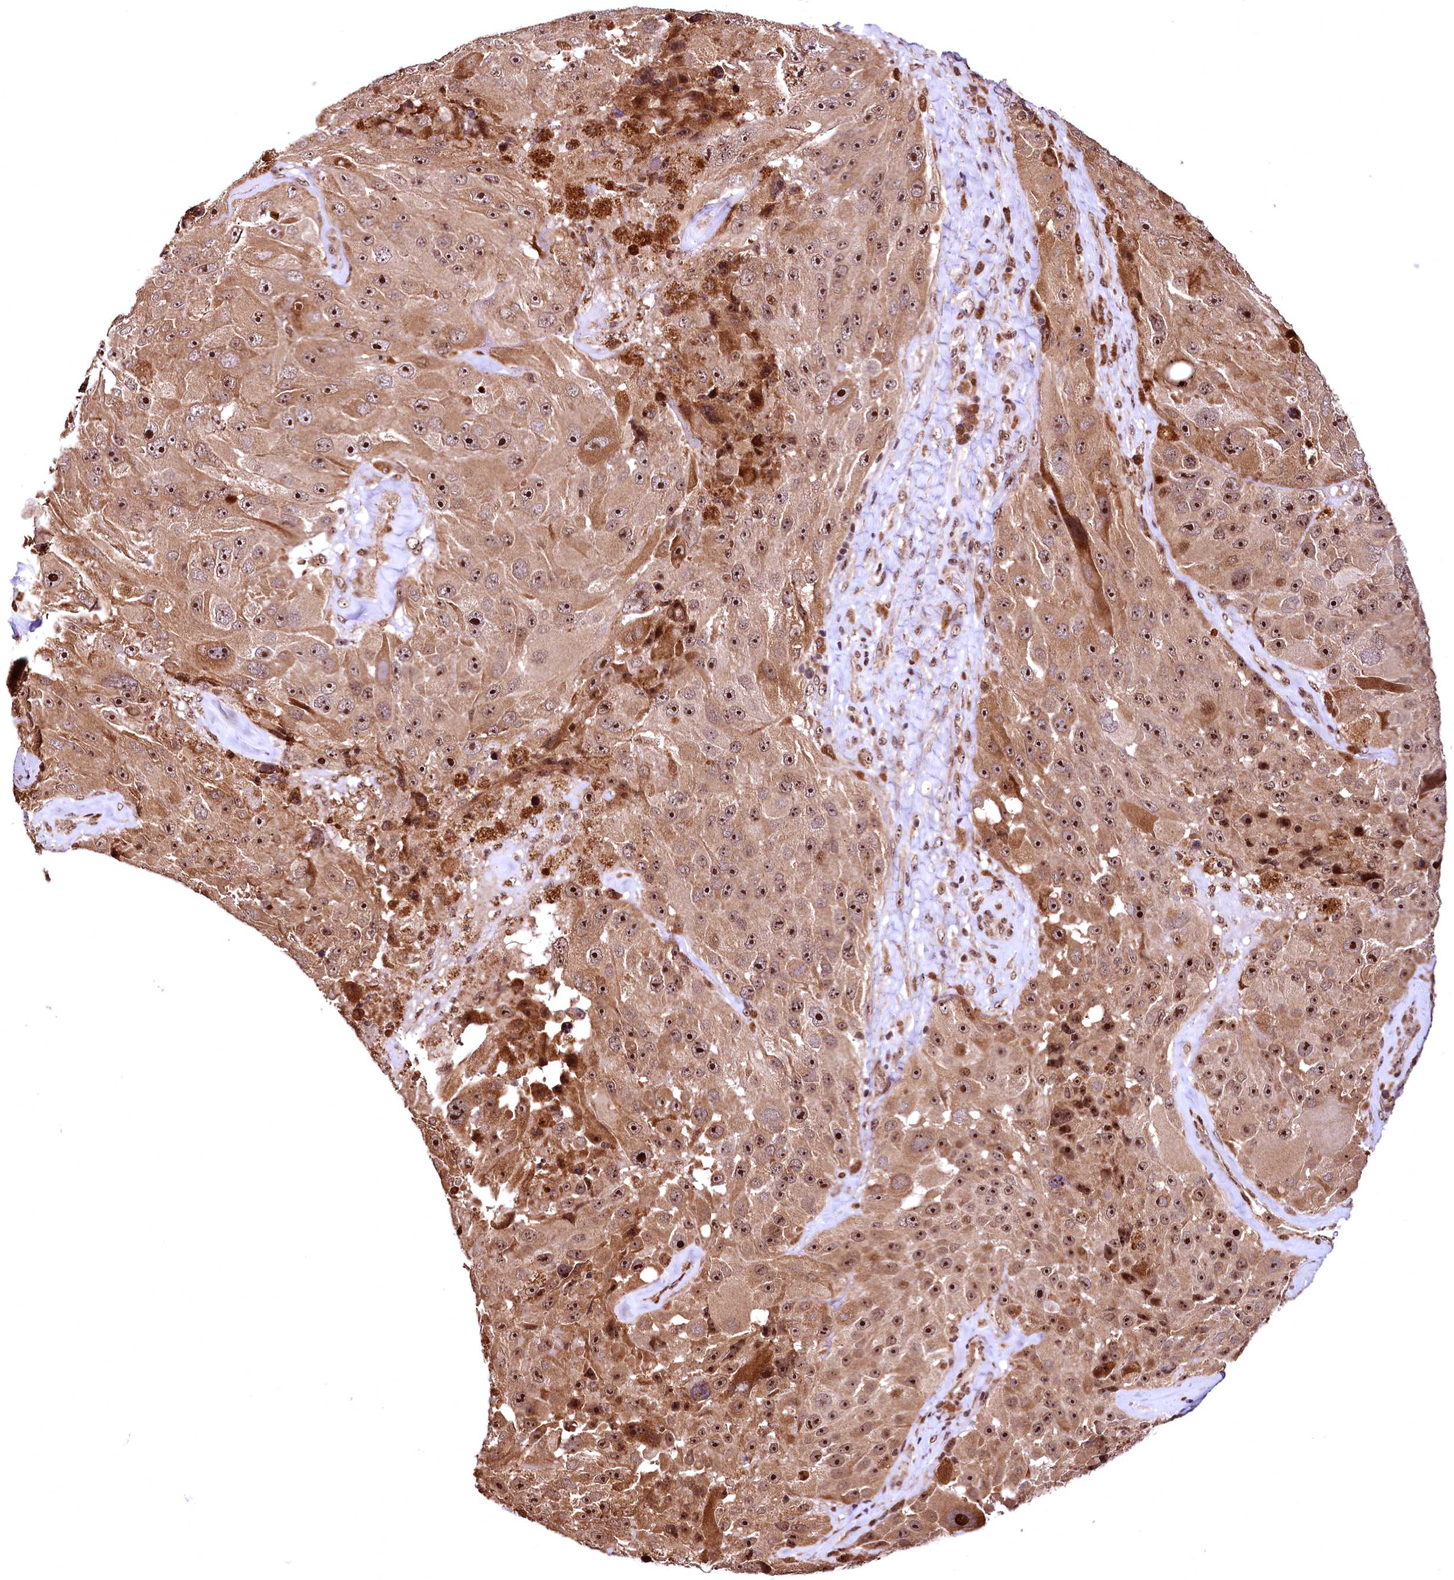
{"staining": {"intensity": "strong", "quantity": ">75%", "location": "nuclear"}, "tissue": "melanoma", "cell_type": "Tumor cells", "image_type": "cancer", "snomed": [{"axis": "morphology", "description": "Malignant melanoma, Metastatic site"}, {"axis": "topography", "description": "Lymph node"}], "caption": "This micrograph shows melanoma stained with IHC to label a protein in brown. The nuclear of tumor cells show strong positivity for the protein. Nuclei are counter-stained blue.", "gene": "PDS5B", "patient": {"sex": "male", "age": 62}}